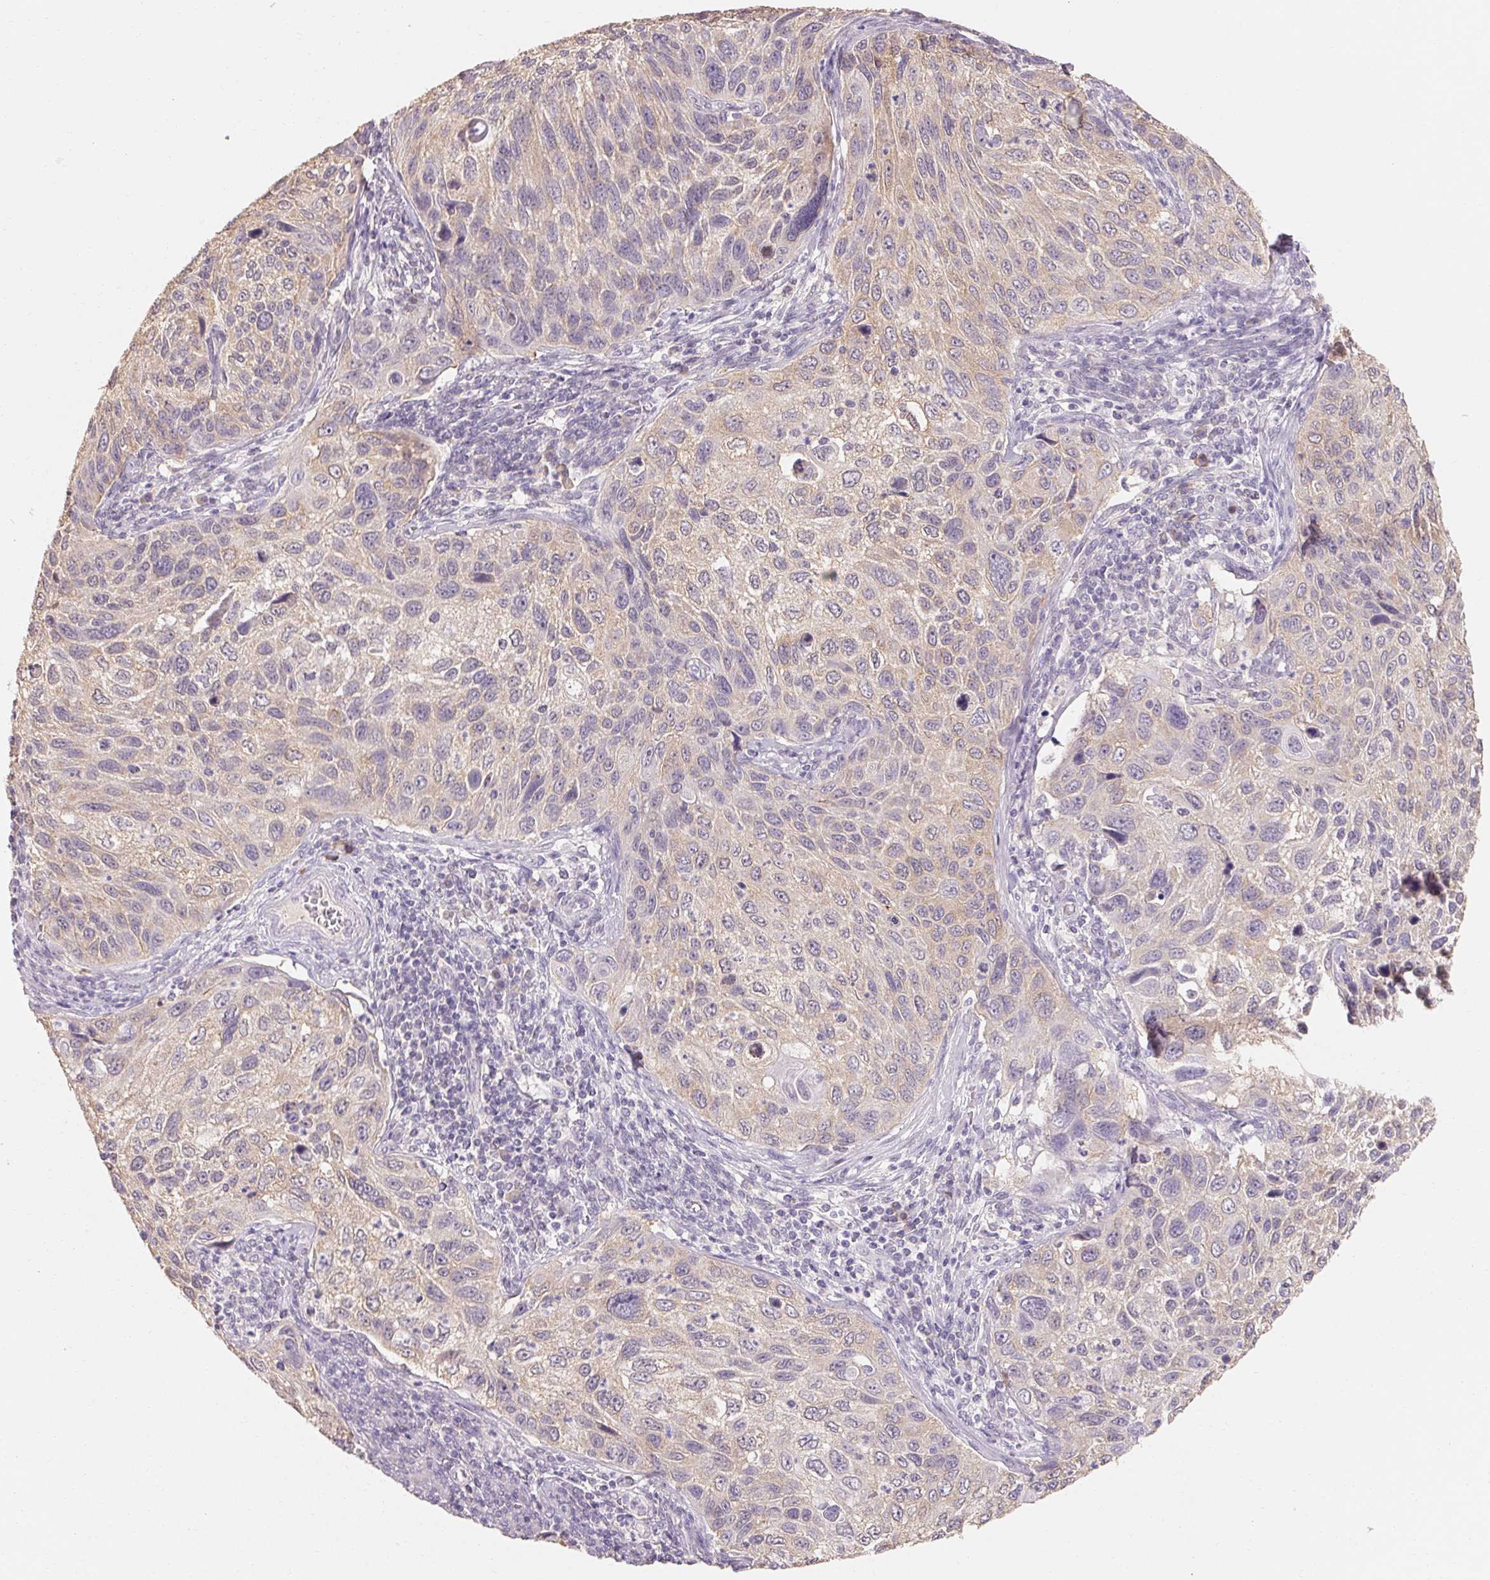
{"staining": {"intensity": "weak", "quantity": "25%-75%", "location": "cytoplasmic/membranous"}, "tissue": "cervical cancer", "cell_type": "Tumor cells", "image_type": "cancer", "snomed": [{"axis": "morphology", "description": "Squamous cell carcinoma, NOS"}, {"axis": "topography", "description": "Cervix"}], "caption": "Cervical cancer (squamous cell carcinoma) was stained to show a protein in brown. There is low levels of weak cytoplasmic/membranous positivity in about 25%-75% of tumor cells.", "gene": "MAP7D2", "patient": {"sex": "female", "age": 70}}